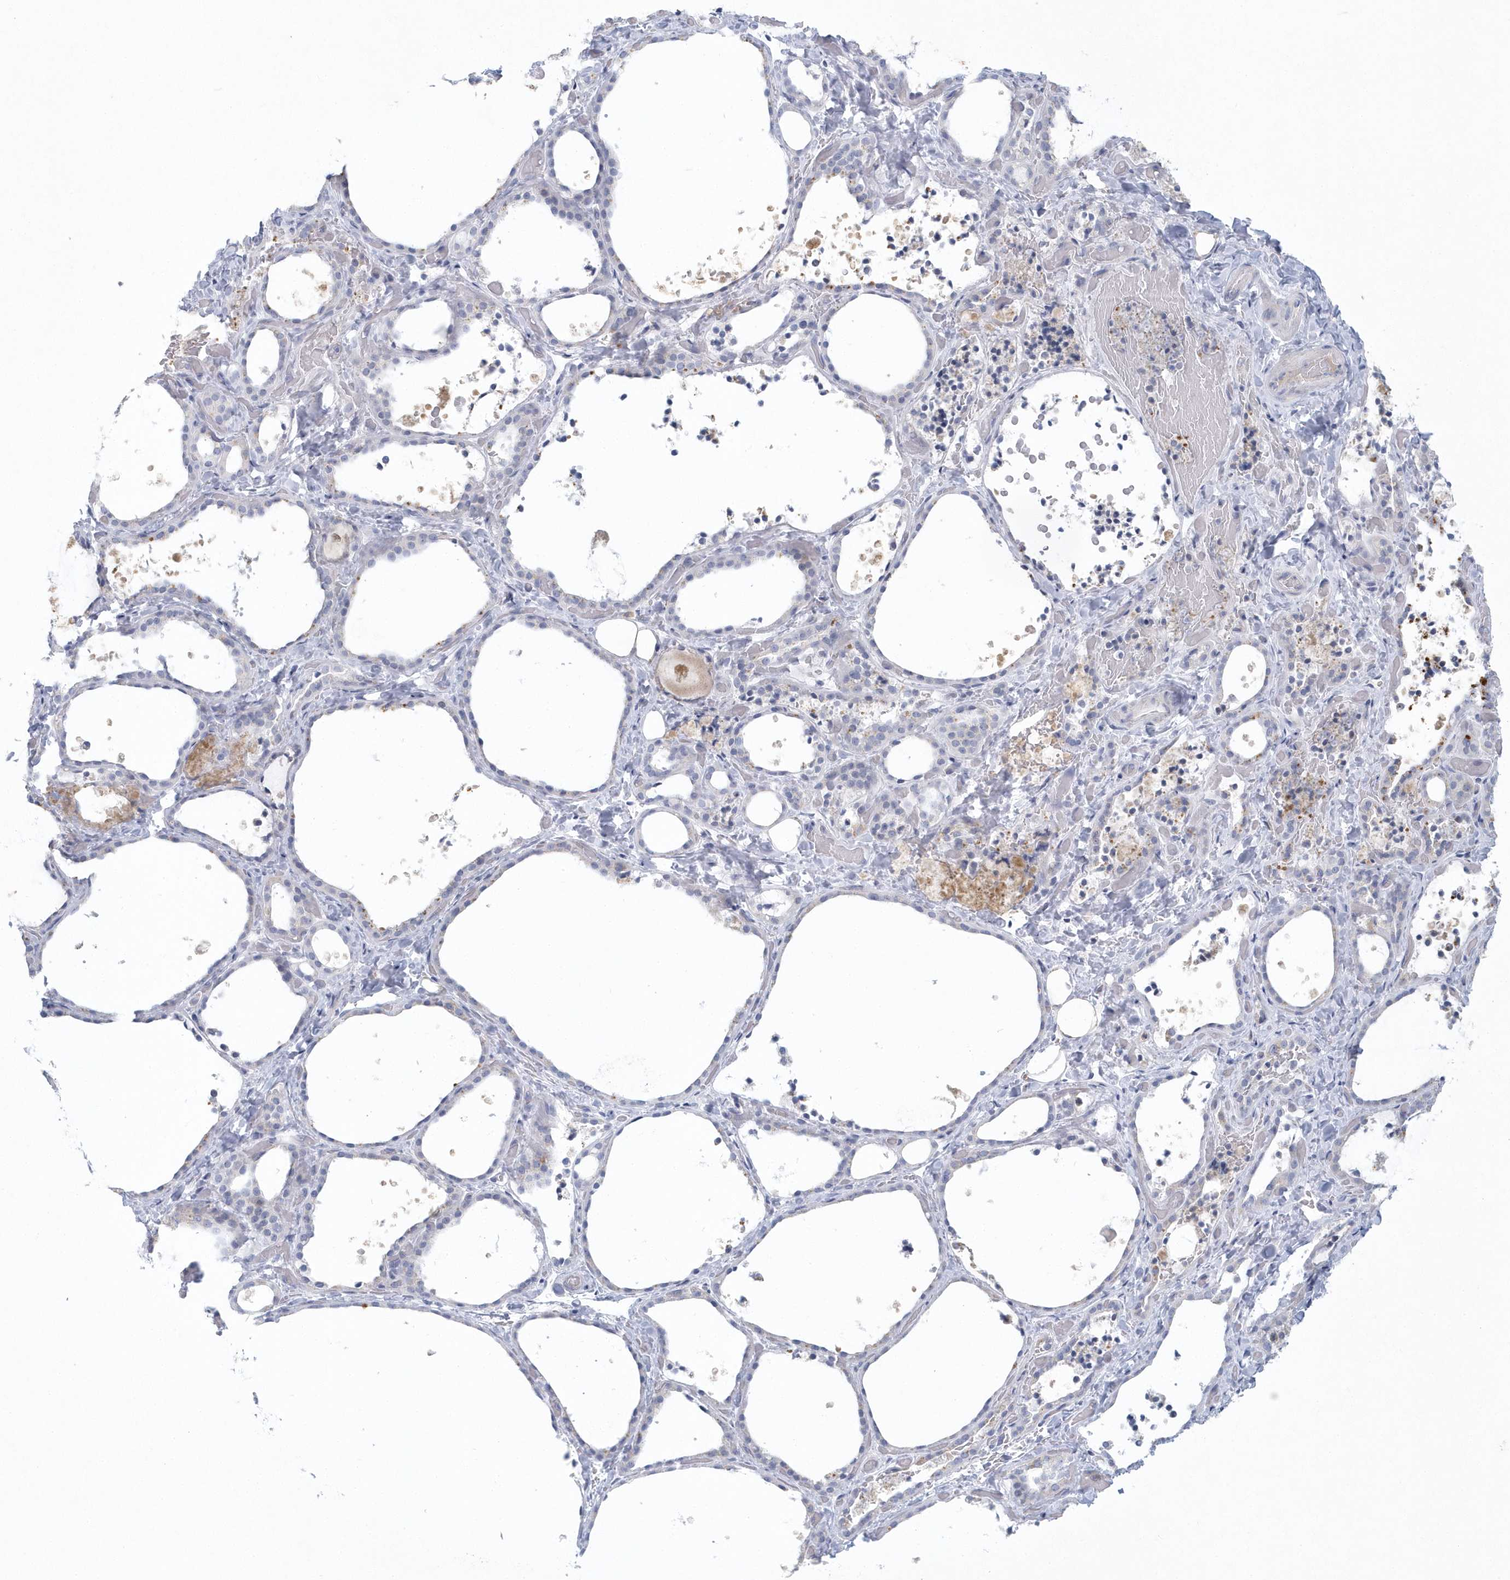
{"staining": {"intensity": "negative", "quantity": "none", "location": "none"}, "tissue": "thyroid gland", "cell_type": "Glandular cells", "image_type": "normal", "snomed": [{"axis": "morphology", "description": "Normal tissue, NOS"}, {"axis": "topography", "description": "Thyroid gland"}], "caption": "High power microscopy micrograph of an immunohistochemistry photomicrograph of benign thyroid gland, revealing no significant staining in glandular cells. (DAB (3,3'-diaminobenzidine) immunohistochemistry (IHC), high magnification).", "gene": "NIPAL1", "patient": {"sex": "female", "age": 44}}